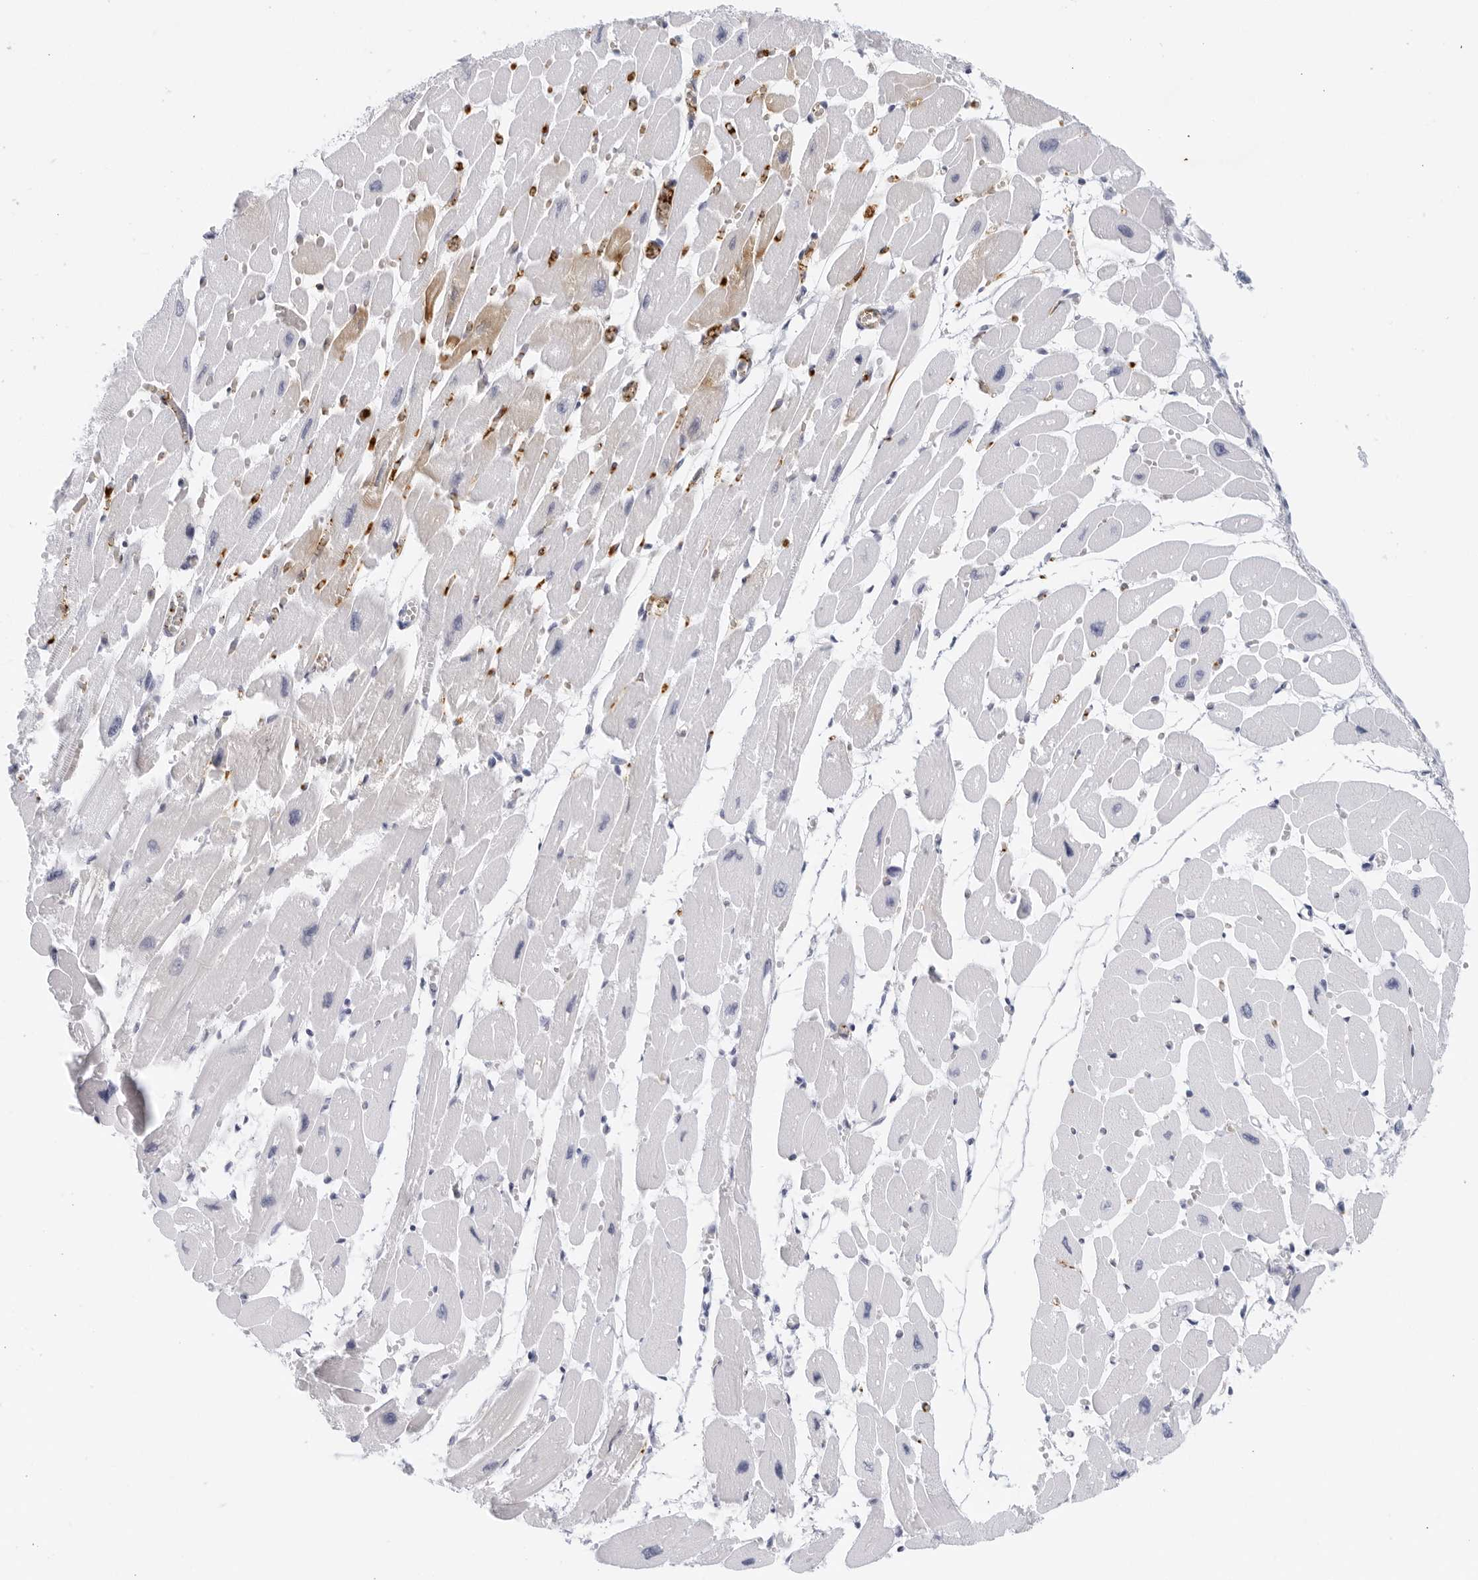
{"staining": {"intensity": "negative", "quantity": "none", "location": "none"}, "tissue": "heart muscle", "cell_type": "Cardiomyocytes", "image_type": "normal", "snomed": [{"axis": "morphology", "description": "Normal tissue, NOS"}, {"axis": "topography", "description": "Heart"}], "caption": "Cardiomyocytes show no significant protein staining in normal heart muscle. (Brightfield microscopy of DAB (3,3'-diaminobenzidine) immunohistochemistry at high magnification).", "gene": "FGG", "patient": {"sex": "female", "age": 54}}